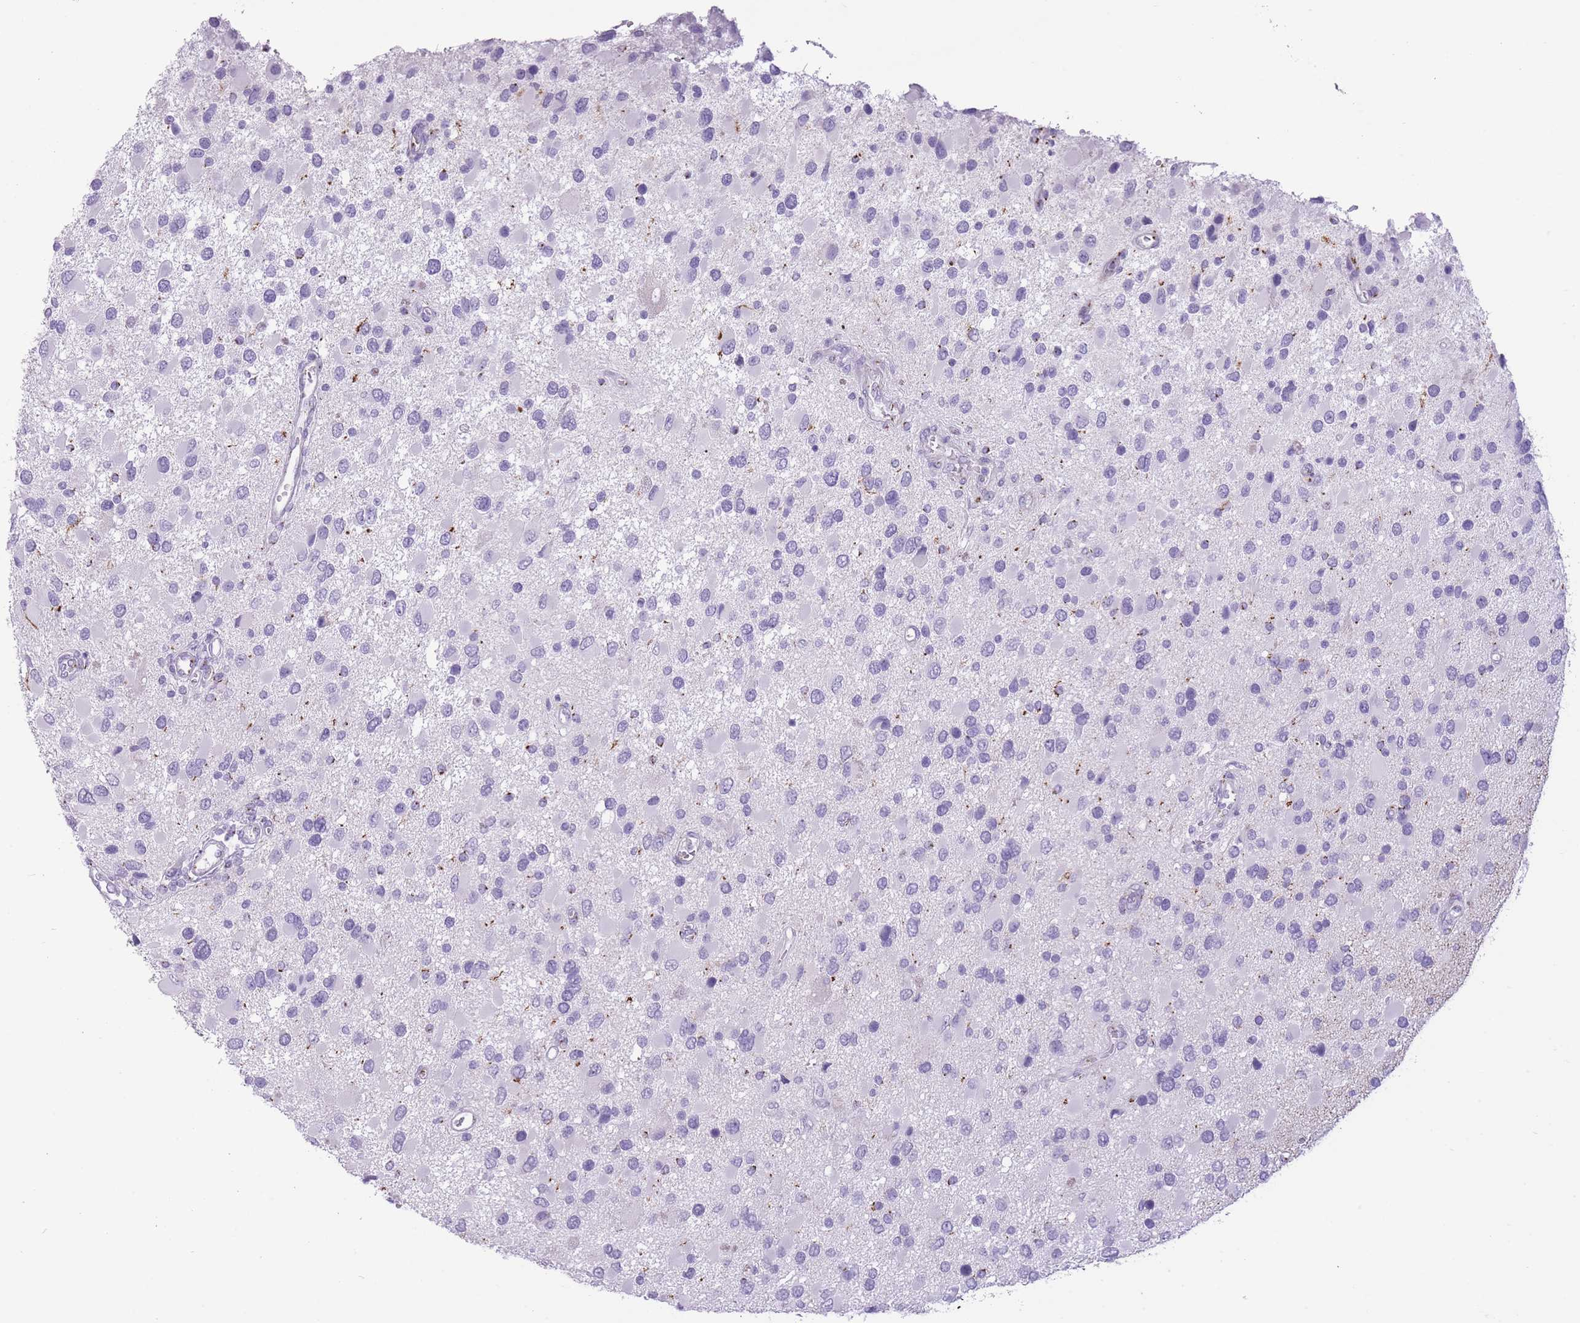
{"staining": {"intensity": "negative", "quantity": "none", "location": "none"}, "tissue": "glioma", "cell_type": "Tumor cells", "image_type": "cancer", "snomed": [{"axis": "morphology", "description": "Glioma, malignant, High grade"}, {"axis": "topography", "description": "Brain"}], "caption": "Immunohistochemistry photomicrograph of malignant glioma (high-grade) stained for a protein (brown), which exhibits no positivity in tumor cells.", "gene": "B4GALT2", "patient": {"sex": "male", "age": 53}}